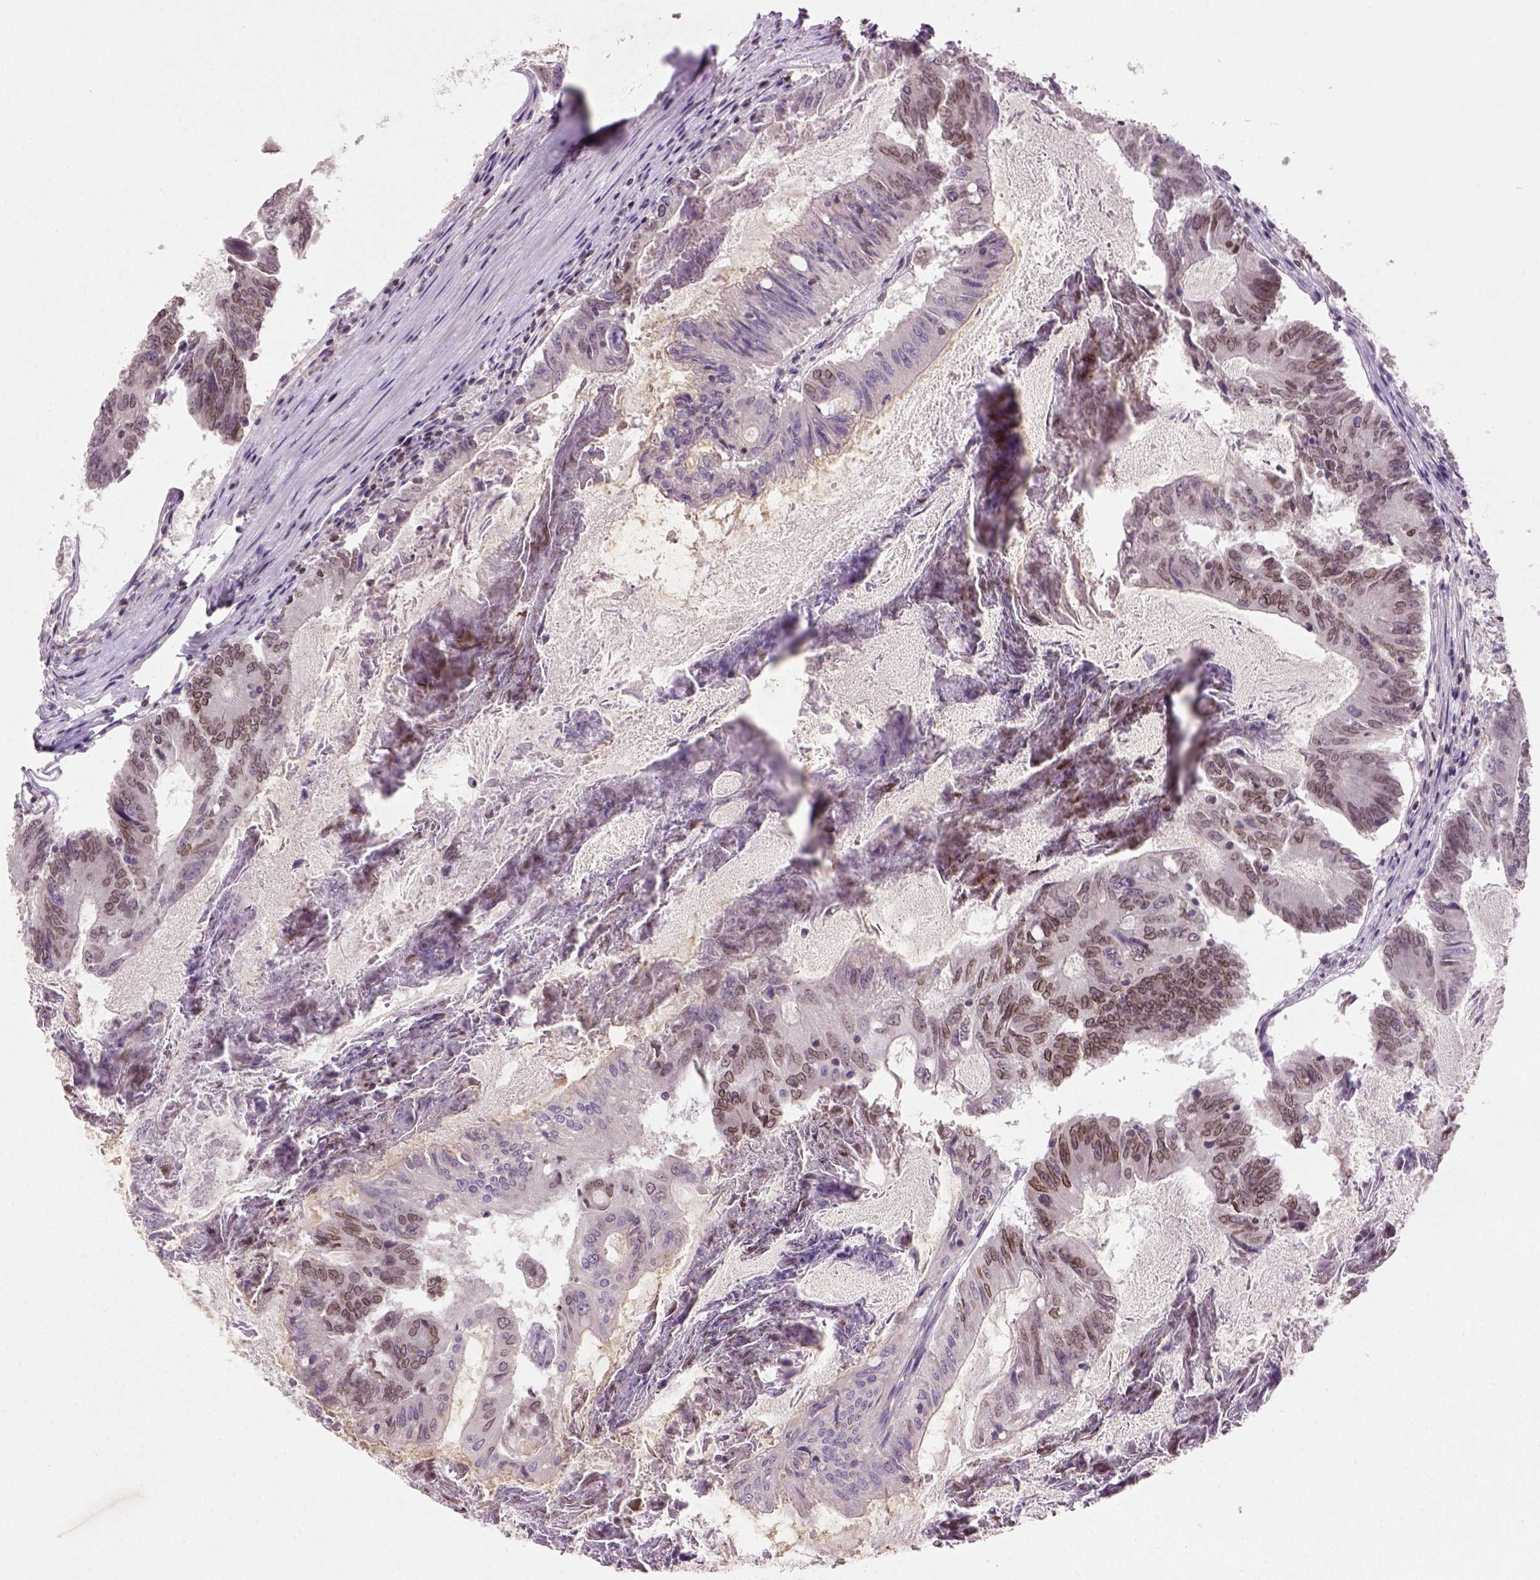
{"staining": {"intensity": "moderate", "quantity": "<25%", "location": "cytoplasmic/membranous,nuclear"}, "tissue": "colorectal cancer", "cell_type": "Tumor cells", "image_type": "cancer", "snomed": [{"axis": "morphology", "description": "Adenocarcinoma, NOS"}, {"axis": "topography", "description": "Colon"}], "caption": "Colorectal adenocarcinoma was stained to show a protein in brown. There is low levels of moderate cytoplasmic/membranous and nuclear expression in about <25% of tumor cells.", "gene": "NUDT3", "patient": {"sex": "female", "age": 70}}